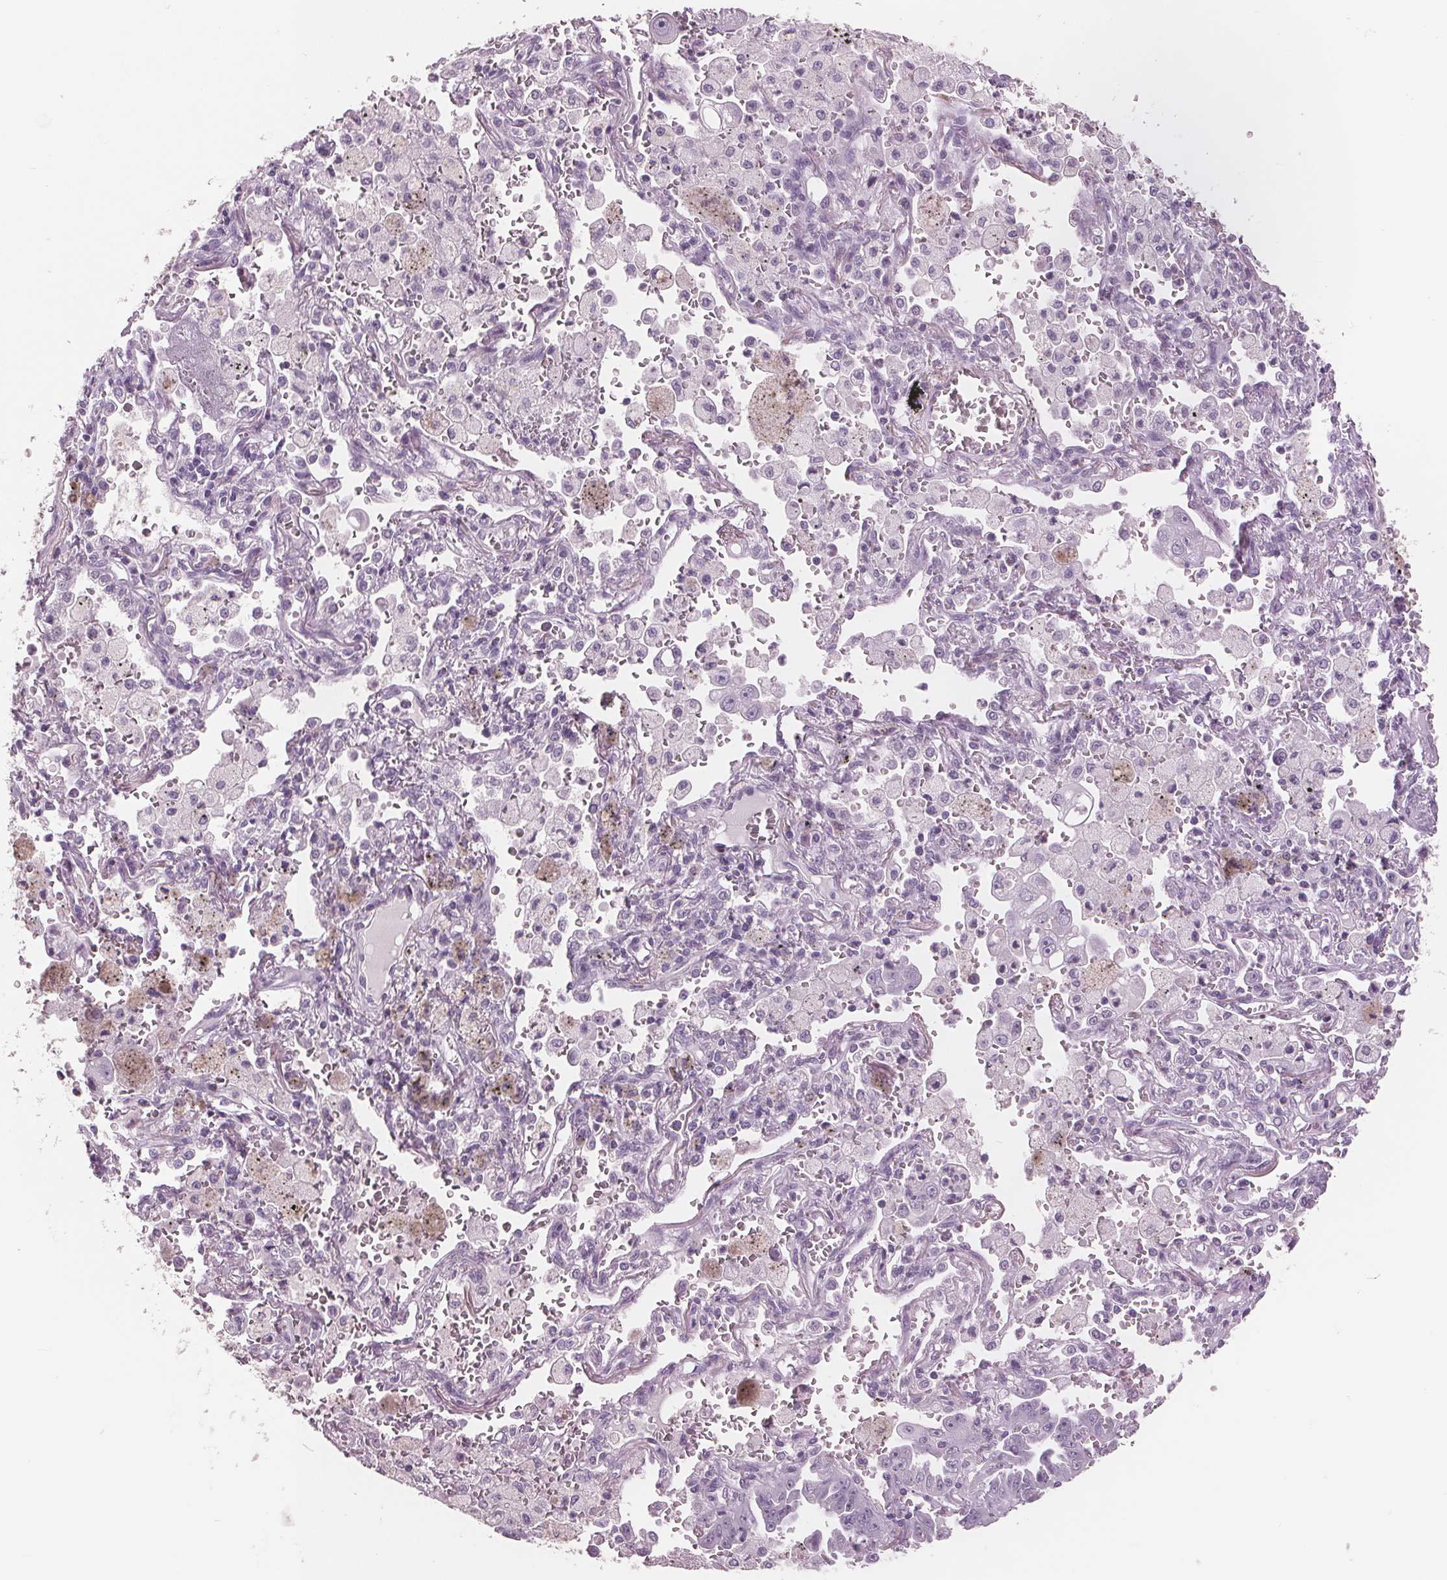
{"staining": {"intensity": "negative", "quantity": "none", "location": "none"}, "tissue": "lung cancer", "cell_type": "Tumor cells", "image_type": "cancer", "snomed": [{"axis": "morphology", "description": "Adenocarcinoma, NOS"}, {"axis": "topography", "description": "Lung"}], "caption": "Tumor cells are negative for protein expression in human lung cancer.", "gene": "AMBP", "patient": {"sex": "female", "age": 52}}